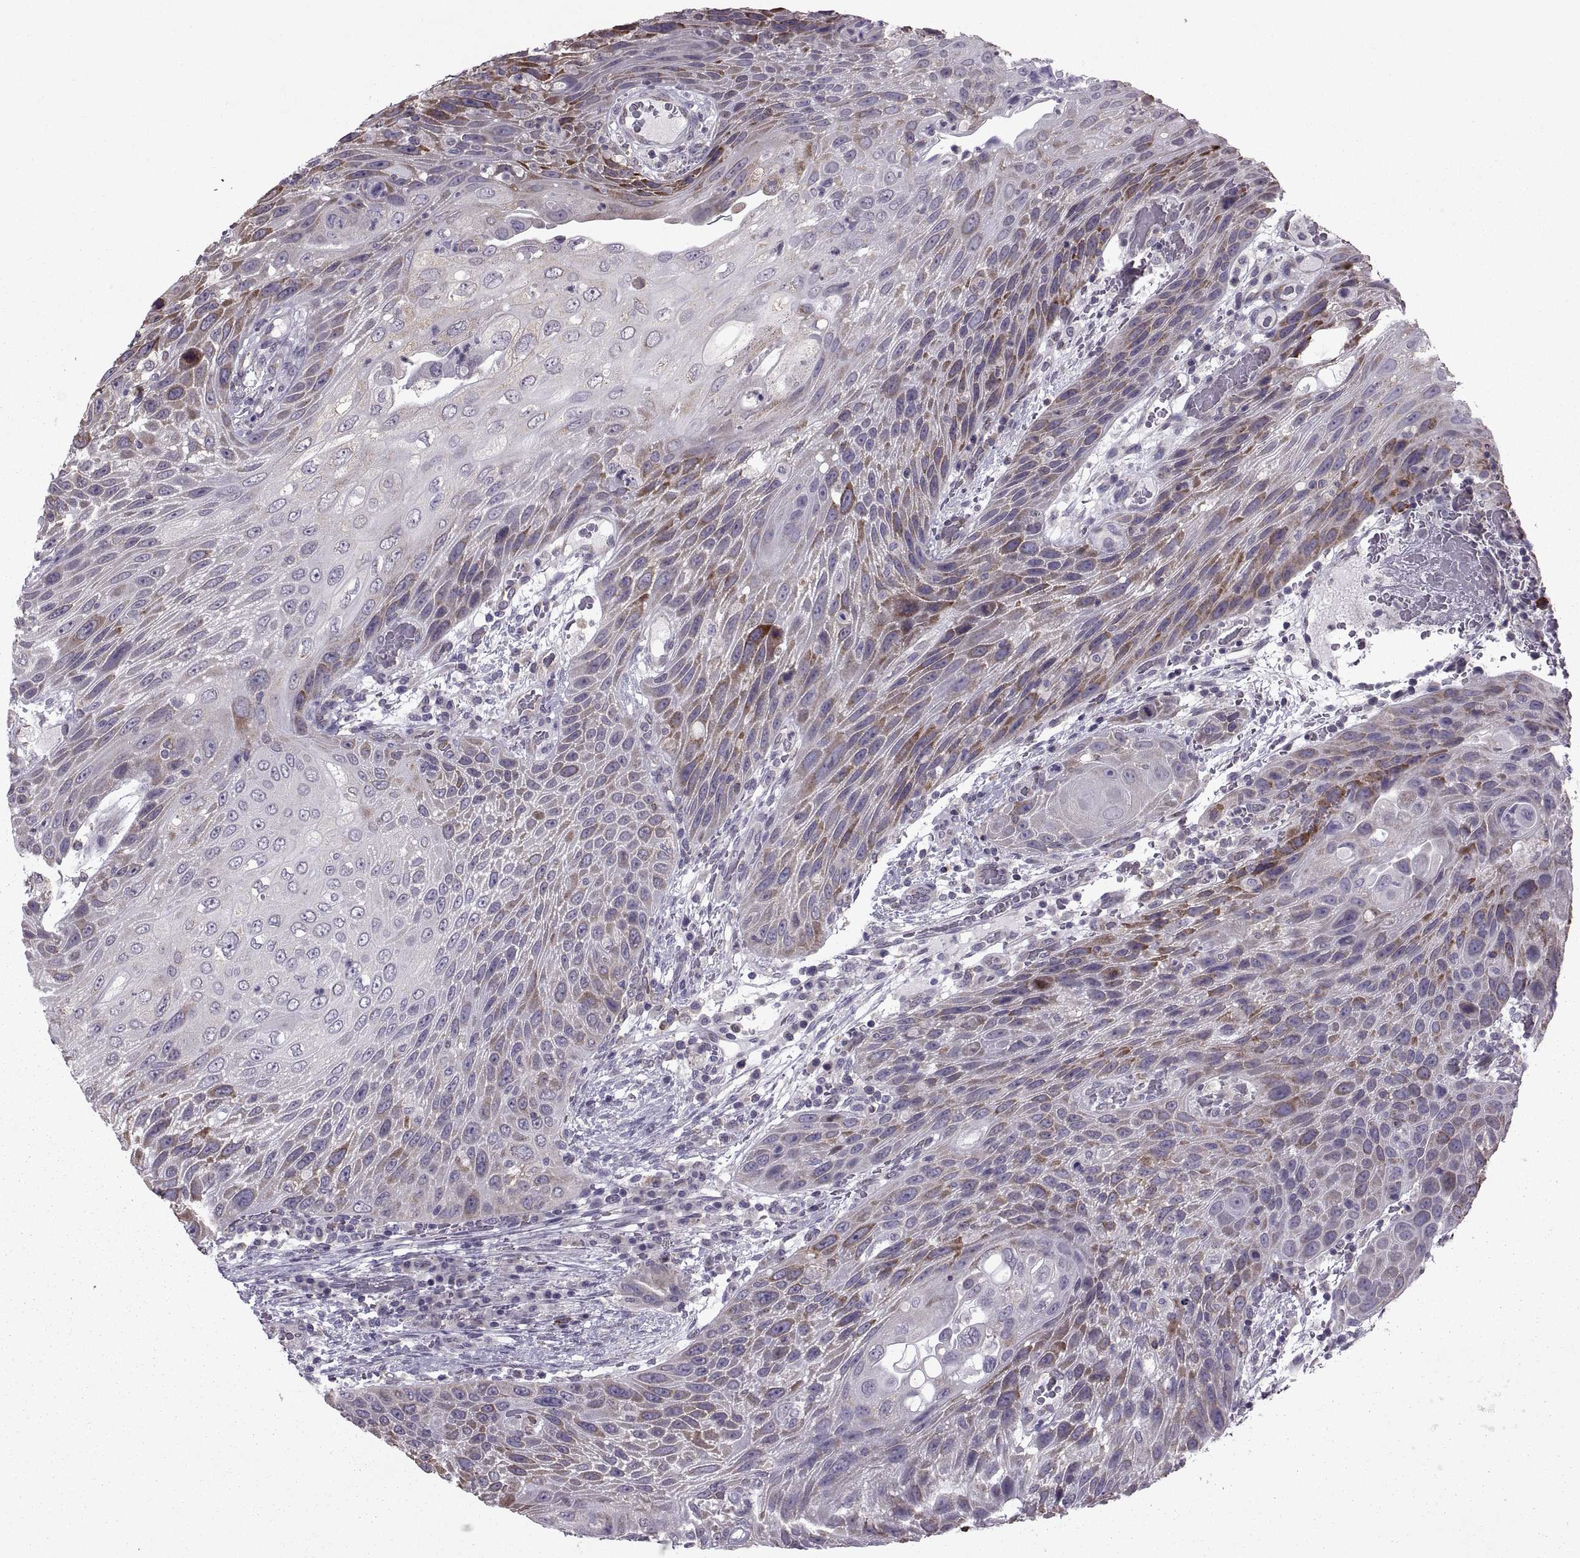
{"staining": {"intensity": "moderate", "quantity": "25%-75%", "location": "cytoplasmic/membranous"}, "tissue": "head and neck cancer", "cell_type": "Tumor cells", "image_type": "cancer", "snomed": [{"axis": "morphology", "description": "Squamous cell carcinoma, NOS"}, {"axis": "topography", "description": "Head-Neck"}], "caption": "Tumor cells display medium levels of moderate cytoplasmic/membranous staining in about 25%-75% of cells in squamous cell carcinoma (head and neck).", "gene": "PABPC1", "patient": {"sex": "male", "age": 69}}